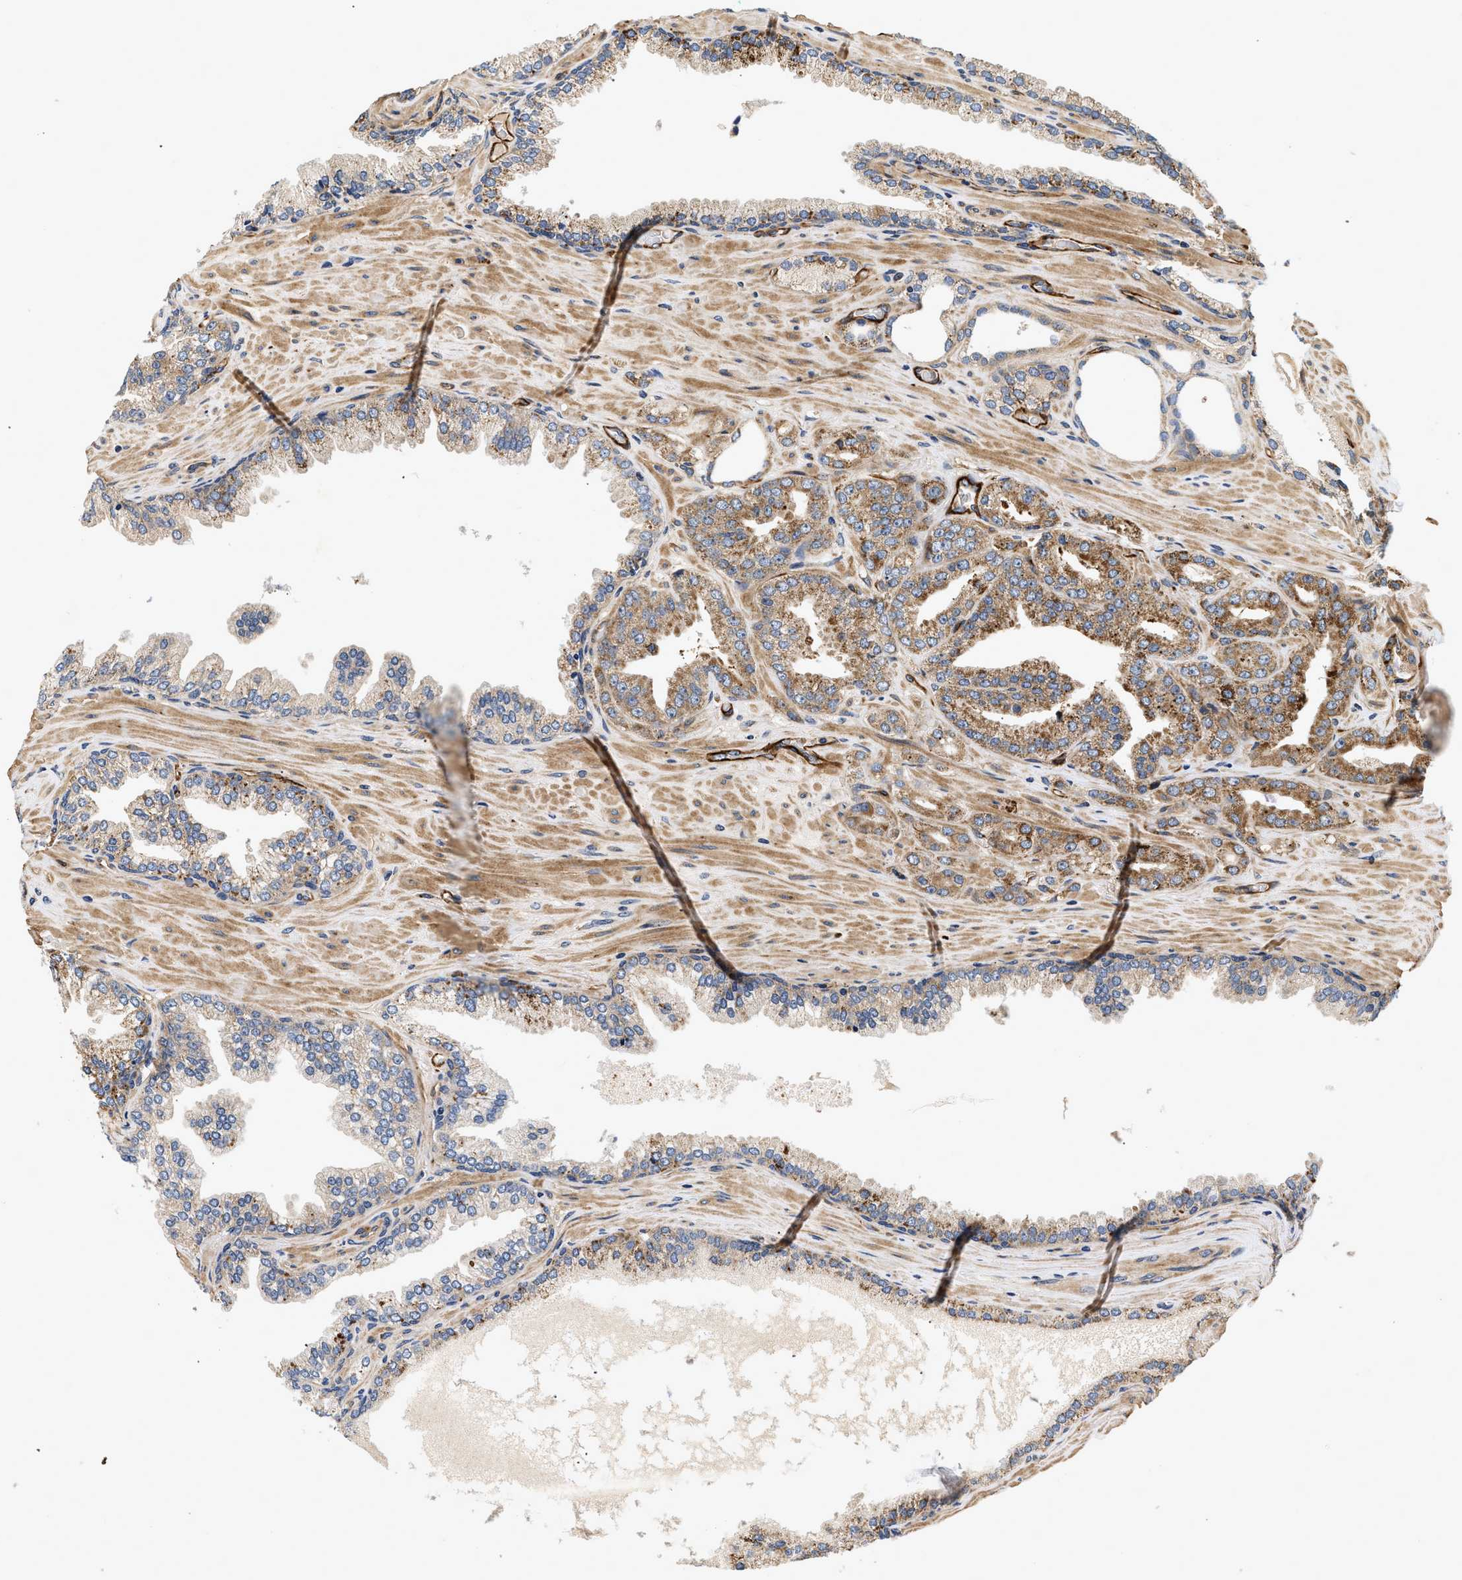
{"staining": {"intensity": "moderate", "quantity": ">75%", "location": "cytoplasmic/membranous"}, "tissue": "prostate cancer", "cell_type": "Tumor cells", "image_type": "cancer", "snomed": [{"axis": "morphology", "description": "Adenocarcinoma, High grade"}, {"axis": "topography", "description": "Prostate"}], "caption": "Immunohistochemistry image of neoplastic tissue: human prostate cancer (high-grade adenocarcinoma) stained using immunohistochemistry (IHC) exhibits medium levels of moderate protein expression localized specifically in the cytoplasmic/membranous of tumor cells, appearing as a cytoplasmic/membranous brown color.", "gene": "NME6", "patient": {"sex": "male", "age": 71}}